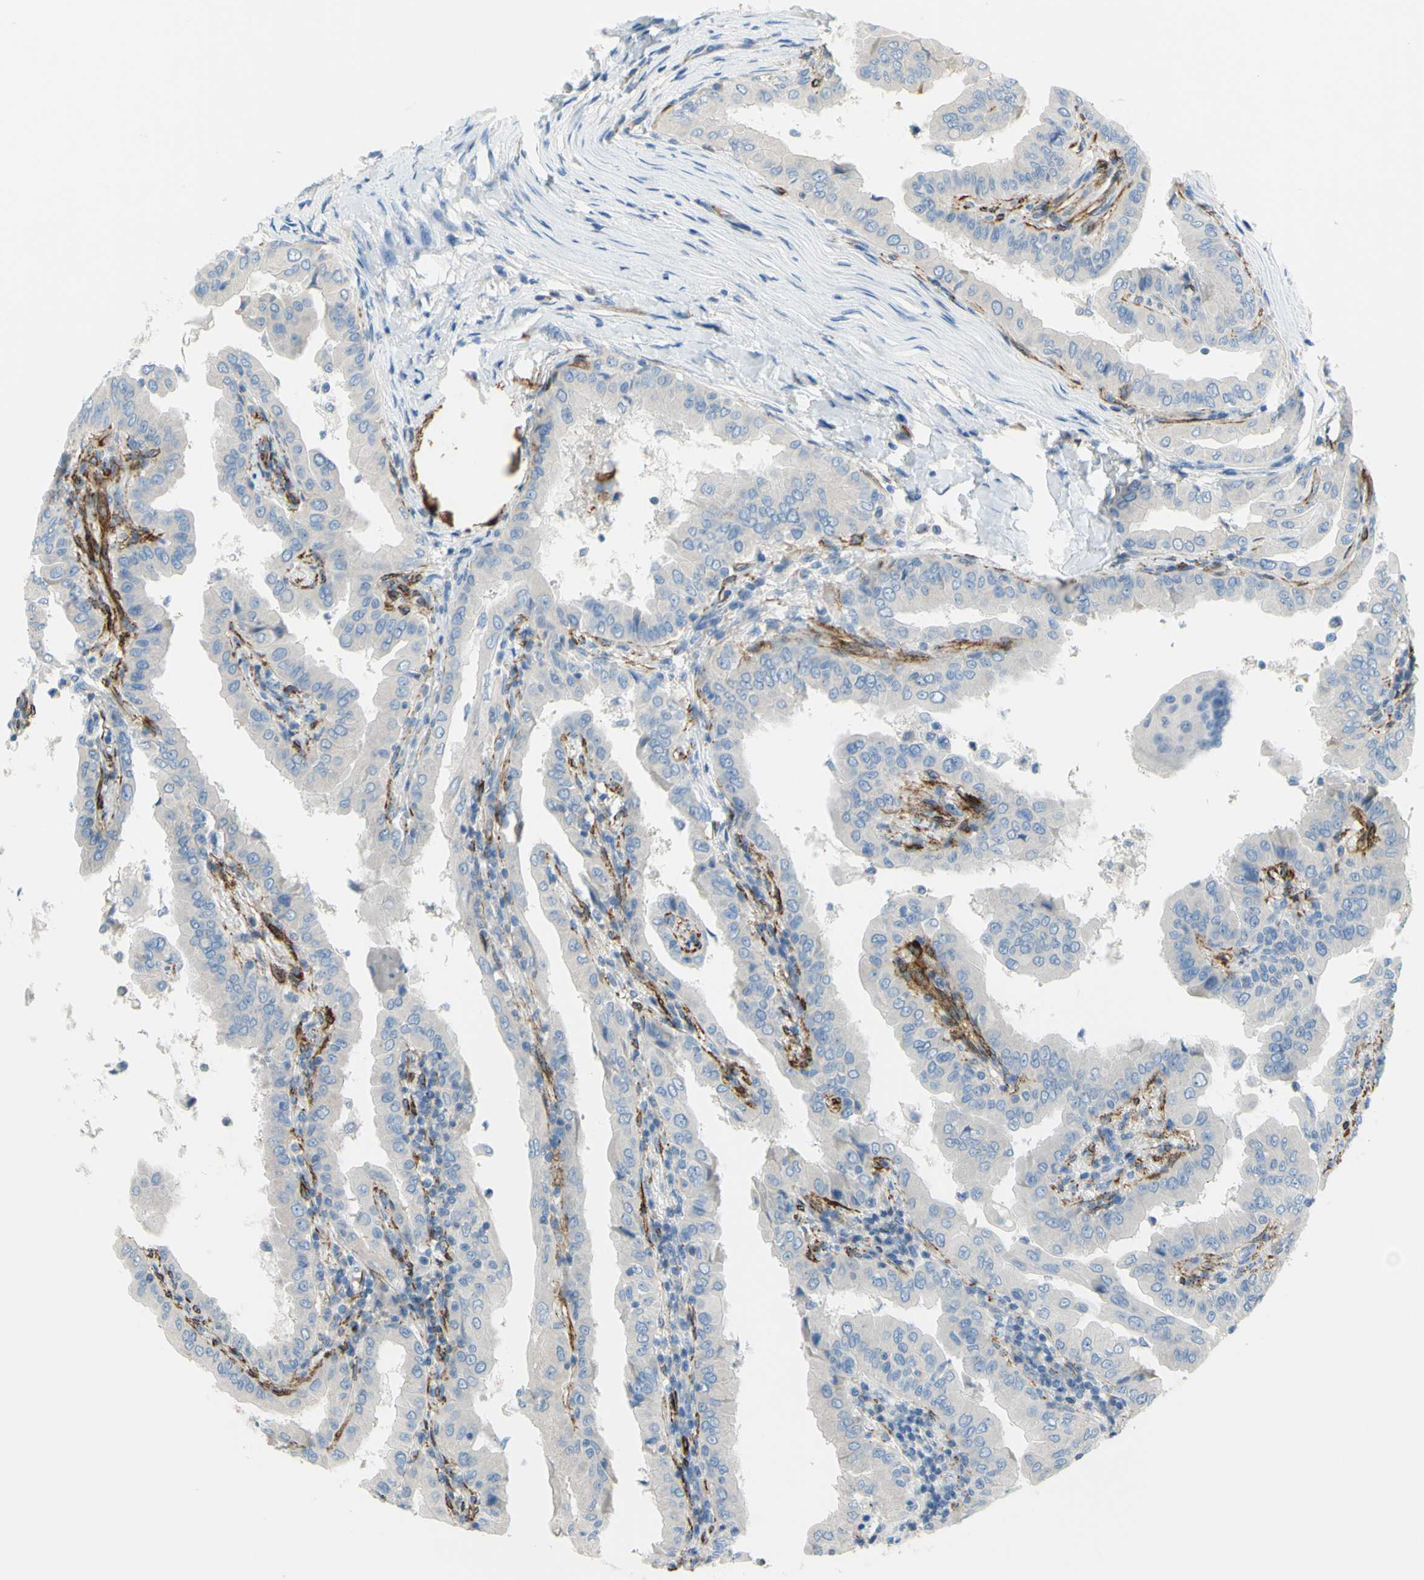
{"staining": {"intensity": "negative", "quantity": "none", "location": "none"}, "tissue": "thyroid cancer", "cell_type": "Tumor cells", "image_type": "cancer", "snomed": [{"axis": "morphology", "description": "Papillary adenocarcinoma, NOS"}, {"axis": "topography", "description": "Thyroid gland"}], "caption": "Papillary adenocarcinoma (thyroid) stained for a protein using immunohistochemistry (IHC) reveals no staining tumor cells.", "gene": "PRRG2", "patient": {"sex": "male", "age": 33}}